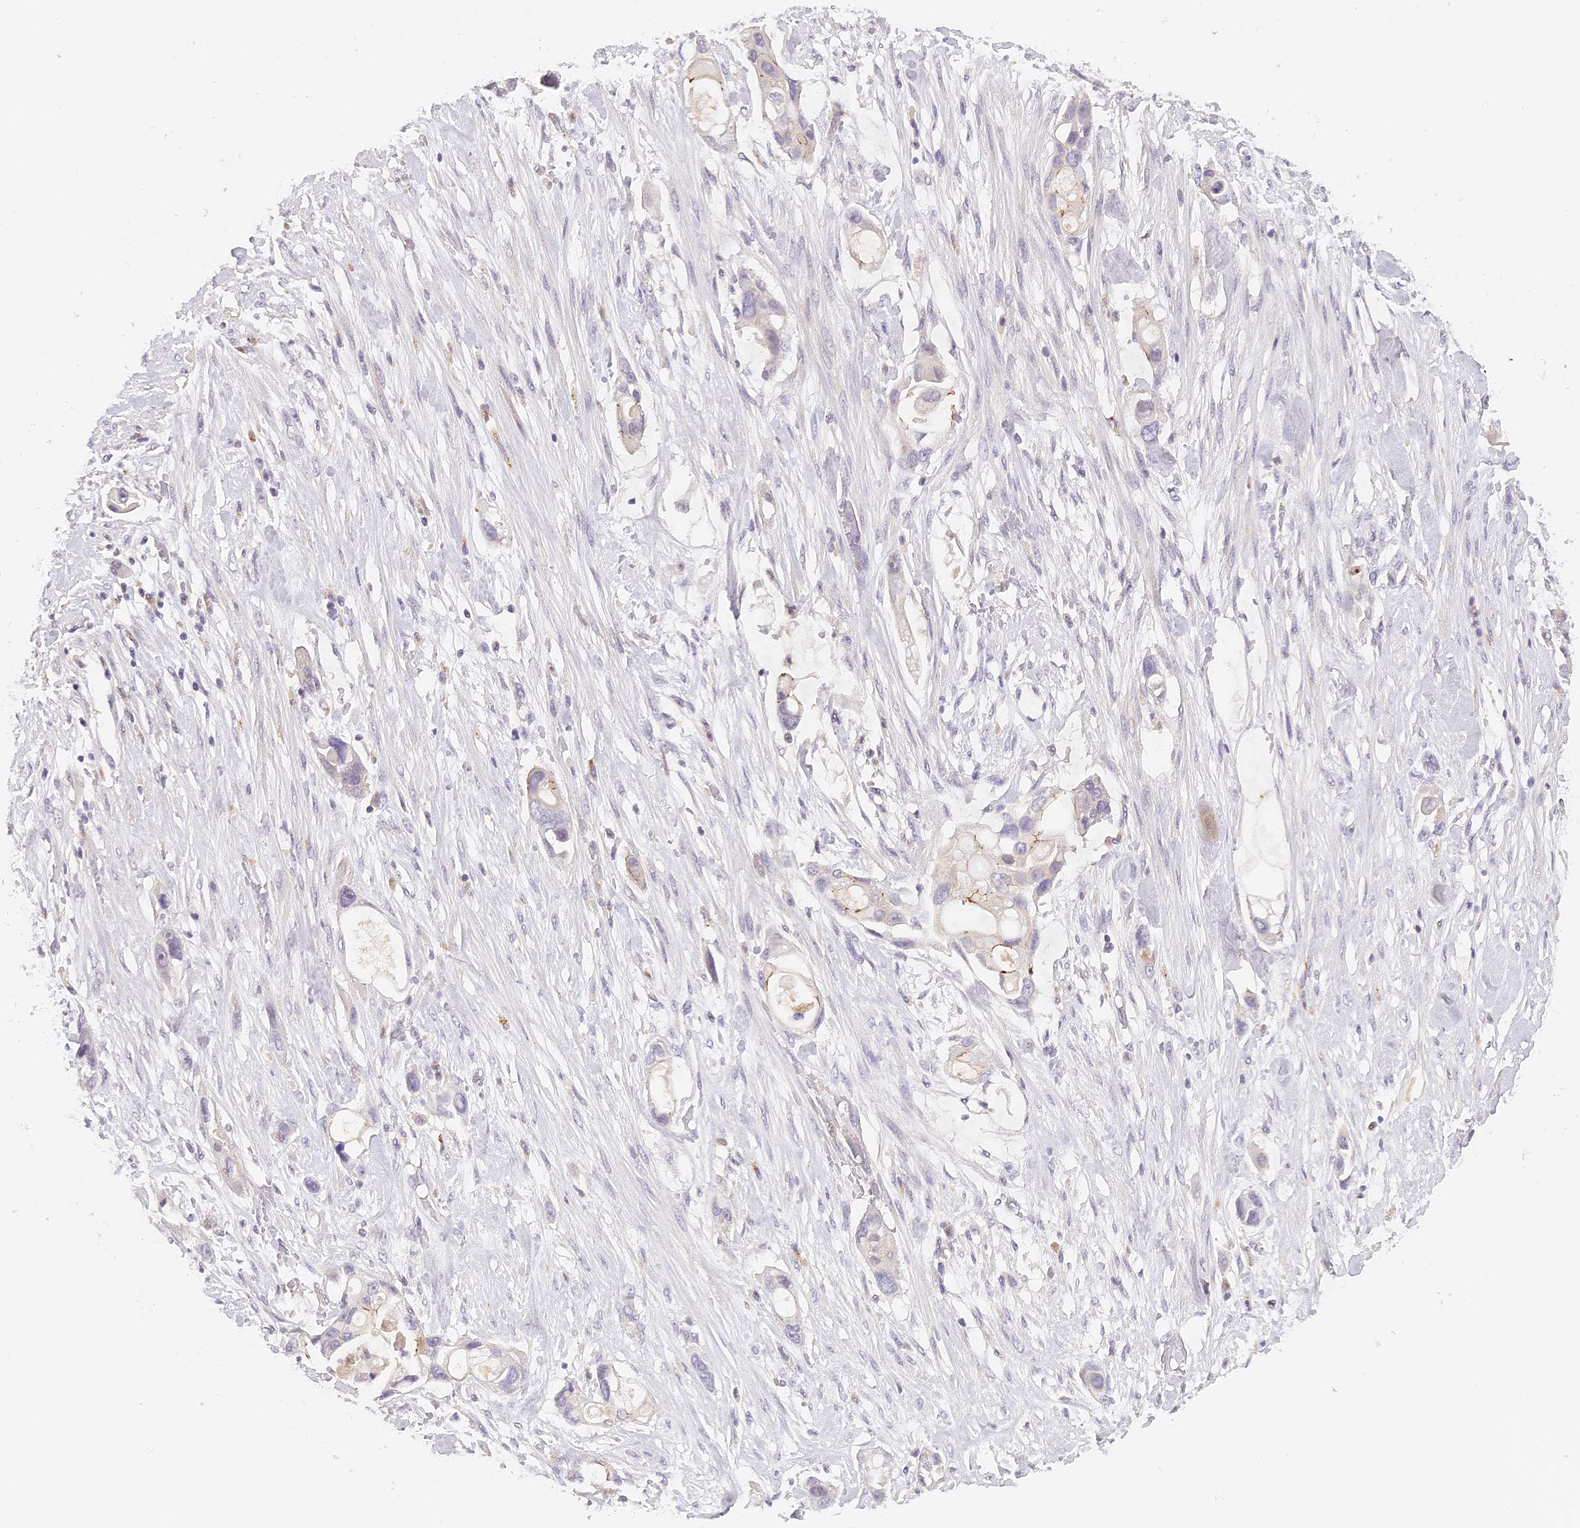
{"staining": {"intensity": "negative", "quantity": "none", "location": "none"}, "tissue": "pancreatic cancer", "cell_type": "Tumor cells", "image_type": "cancer", "snomed": [{"axis": "morphology", "description": "Adenocarcinoma, NOS"}, {"axis": "topography", "description": "Pancreas"}], "caption": "Immunohistochemical staining of pancreatic cancer (adenocarcinoma) exhibits no significant staining in tumor cells.", "gene": "ELL3", "patient": {"sex": "female", "age": 60}}